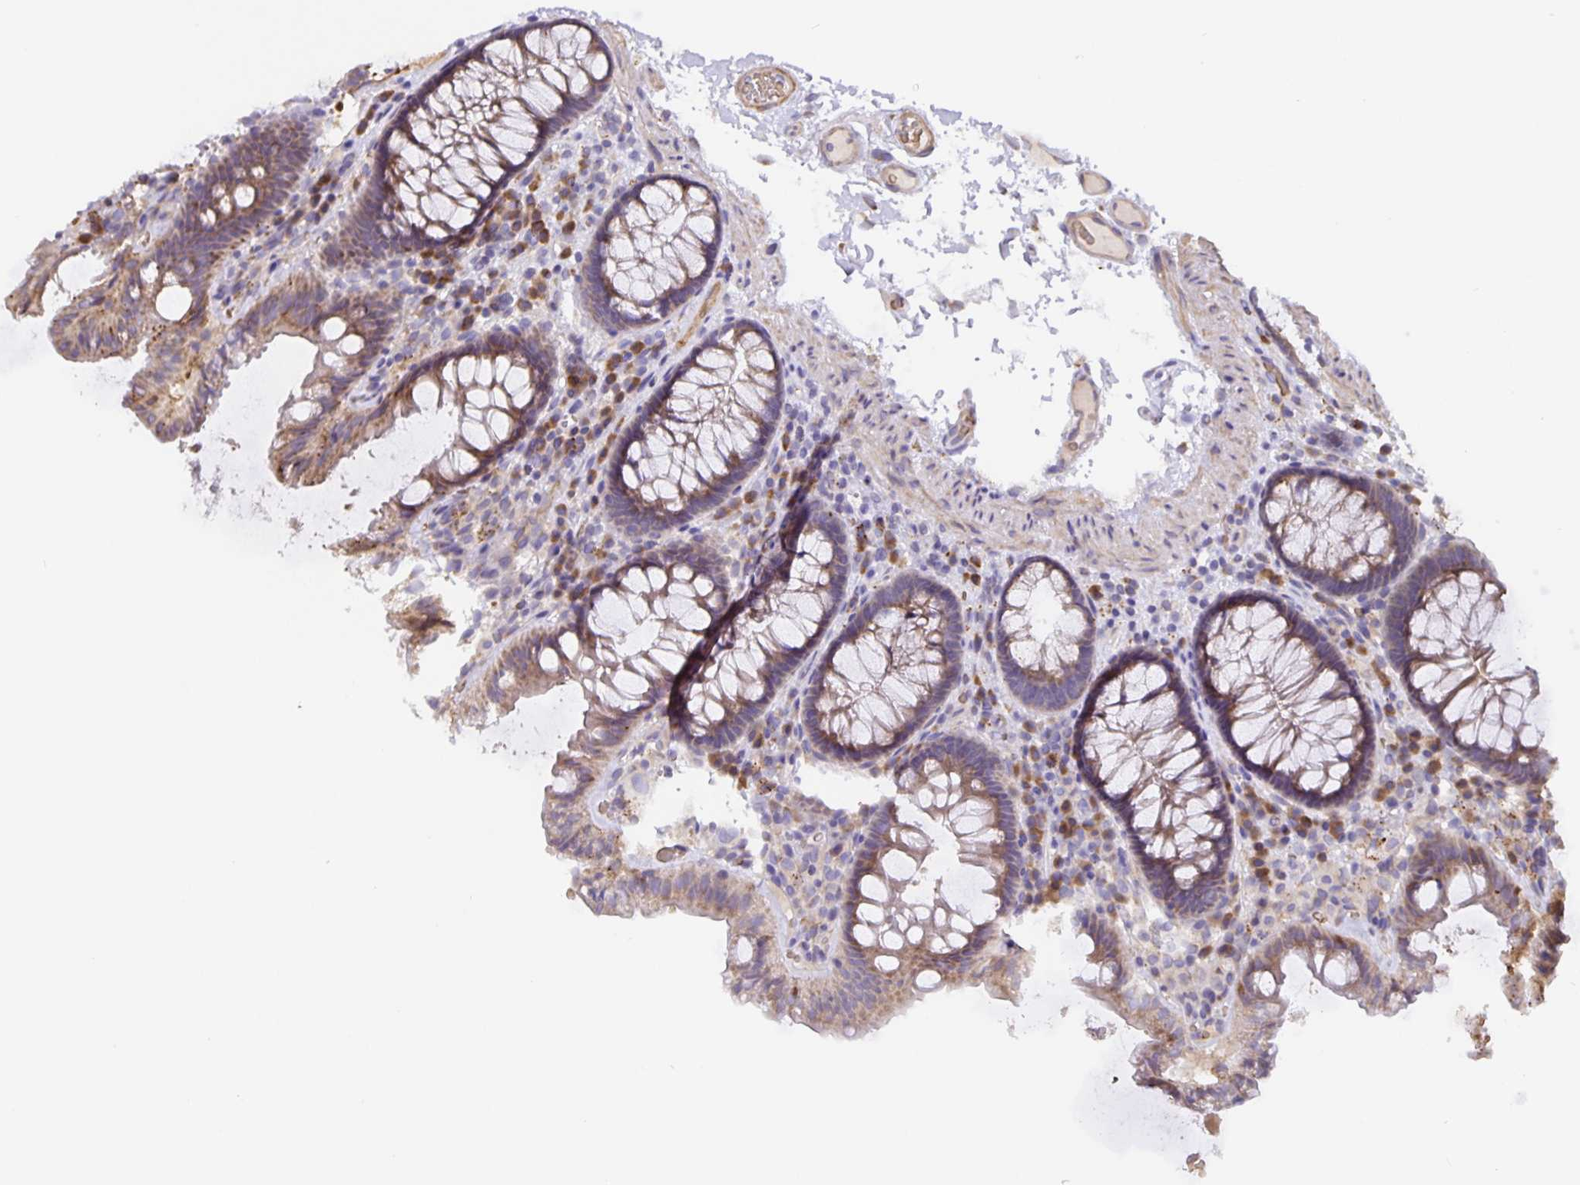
{"staining": {"intensity": "weak", "quantity": ">75%", "location": "cytoplasmic/membranous"}, "tissue": "colon", "cell_type": "Endothelial cells", "image_type": "normal", "snomed": [{"axis": "morphology", "description": "Normal tissue, NOS"}, {"axis": "topography", "description": "Colon"}, {"axis": "topography", "description": "Peripheral nerve tissue"}], "caption": "This is a histology image of immunohistochemistry staining of benign colon, which shows weak positivity in the cytoplasmic/membranous of endothelial cells.", "gene": "TMEM71", "patient": {"sex": "male", "age": 84}}